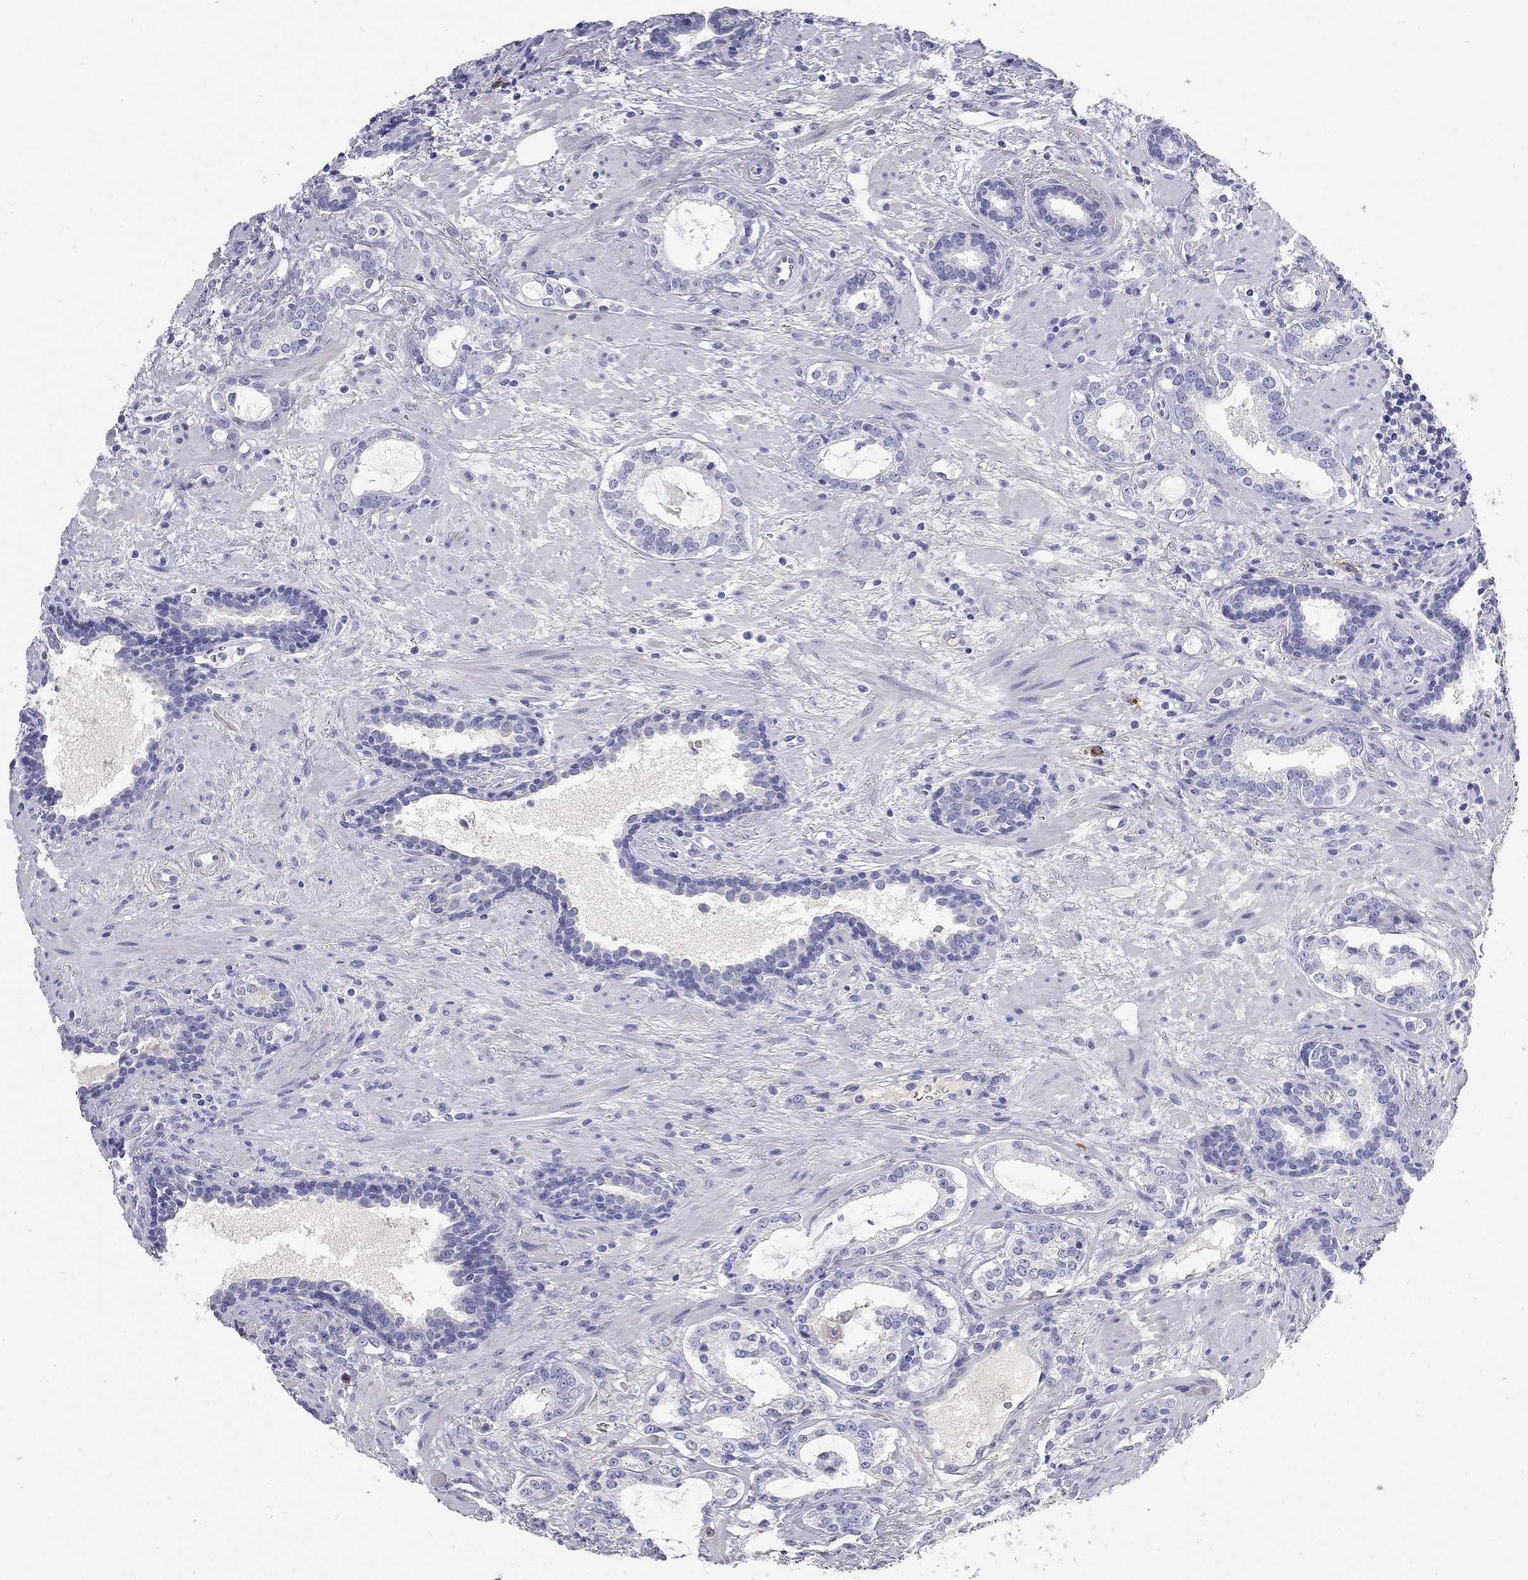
{"staining": {"intensity": "negative", "quantity": "none", "location": "none"}, "tissue": "prostate cancer", "cell_type": "Tumor cells", "image_type": "cancer", "snomed": [{"axis": "morphology", "description": "Adenocarcinoma, NOS"}, {"axis": "topography", "description": "Prostate"}], "caption": "This is a micrograph of immunohistochemistry (IHC) staining of prostate adenocarcinoma, which shows no expression in tumor cells. Brightfield microscopy of immunohistochemistry stained with DAB (3,3'-diaminobenzidine) (brown) and hematoxylin (blue), captured at high magnification.", "gene": "PHOX2B", "patient": {"sex": "male", "age": 66}}